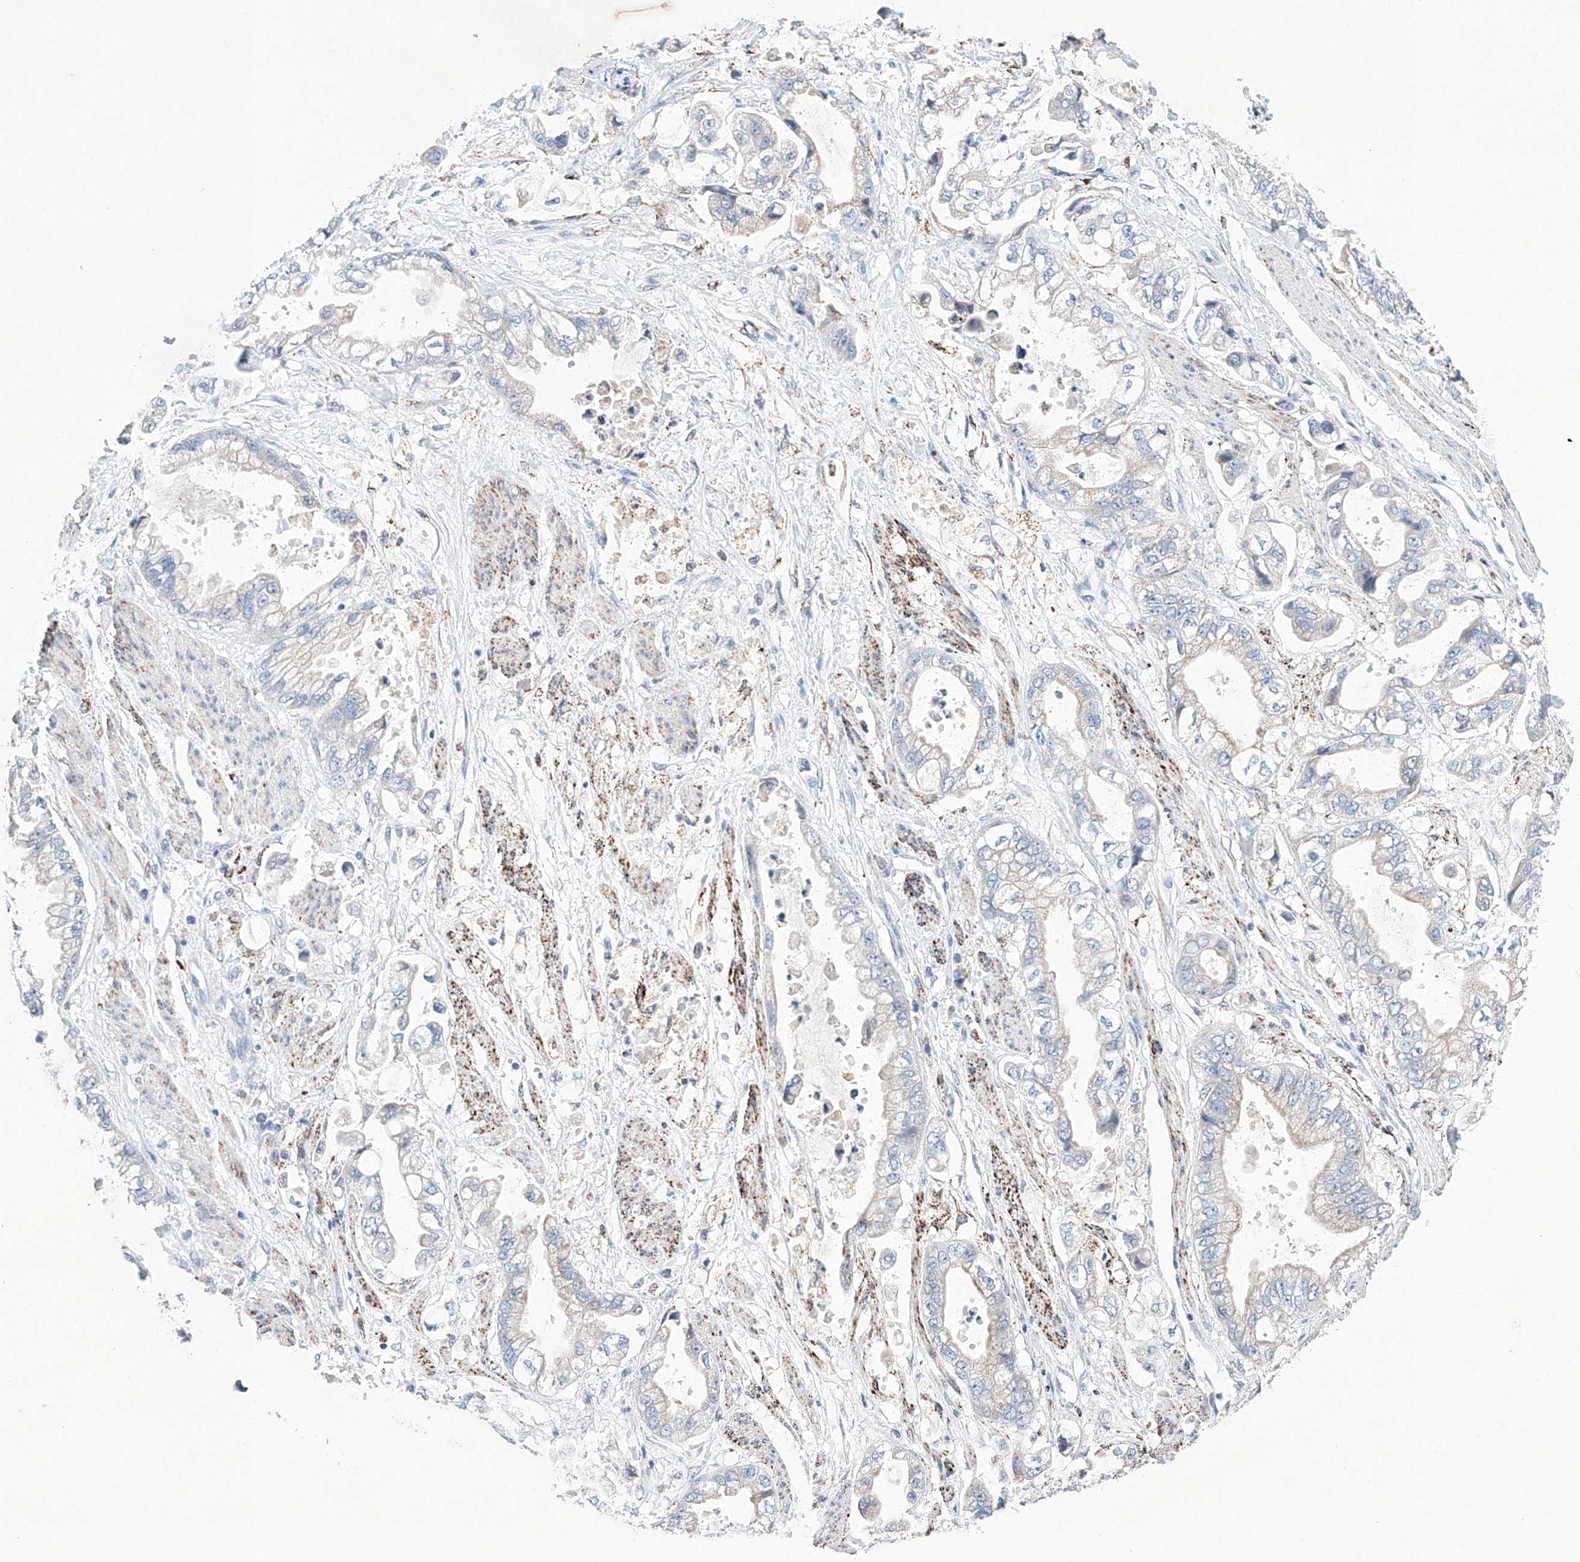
{"staining": {"intensity": "negative", "quantity": "none", "location": "none"}, "tissue": "stomach cancer", "cell_type": "Tumor cells", "image_type": "cancer", "snomed": [{"axis": "morphology", "description": "Adenocarcinoma, NOS"}, {"axis": "topography", "description": "Stomach"}], "caption": "High power microscopy micrograph of an IHC image of stomach cancer (adenocarcinoma), revealing no significant expression in tumor cells. (Immunohistochemistry (ihc), brightfield microscopy, high magnification).", "gene": "NRROS", "patient": {"sex": "male", "age": 62}}